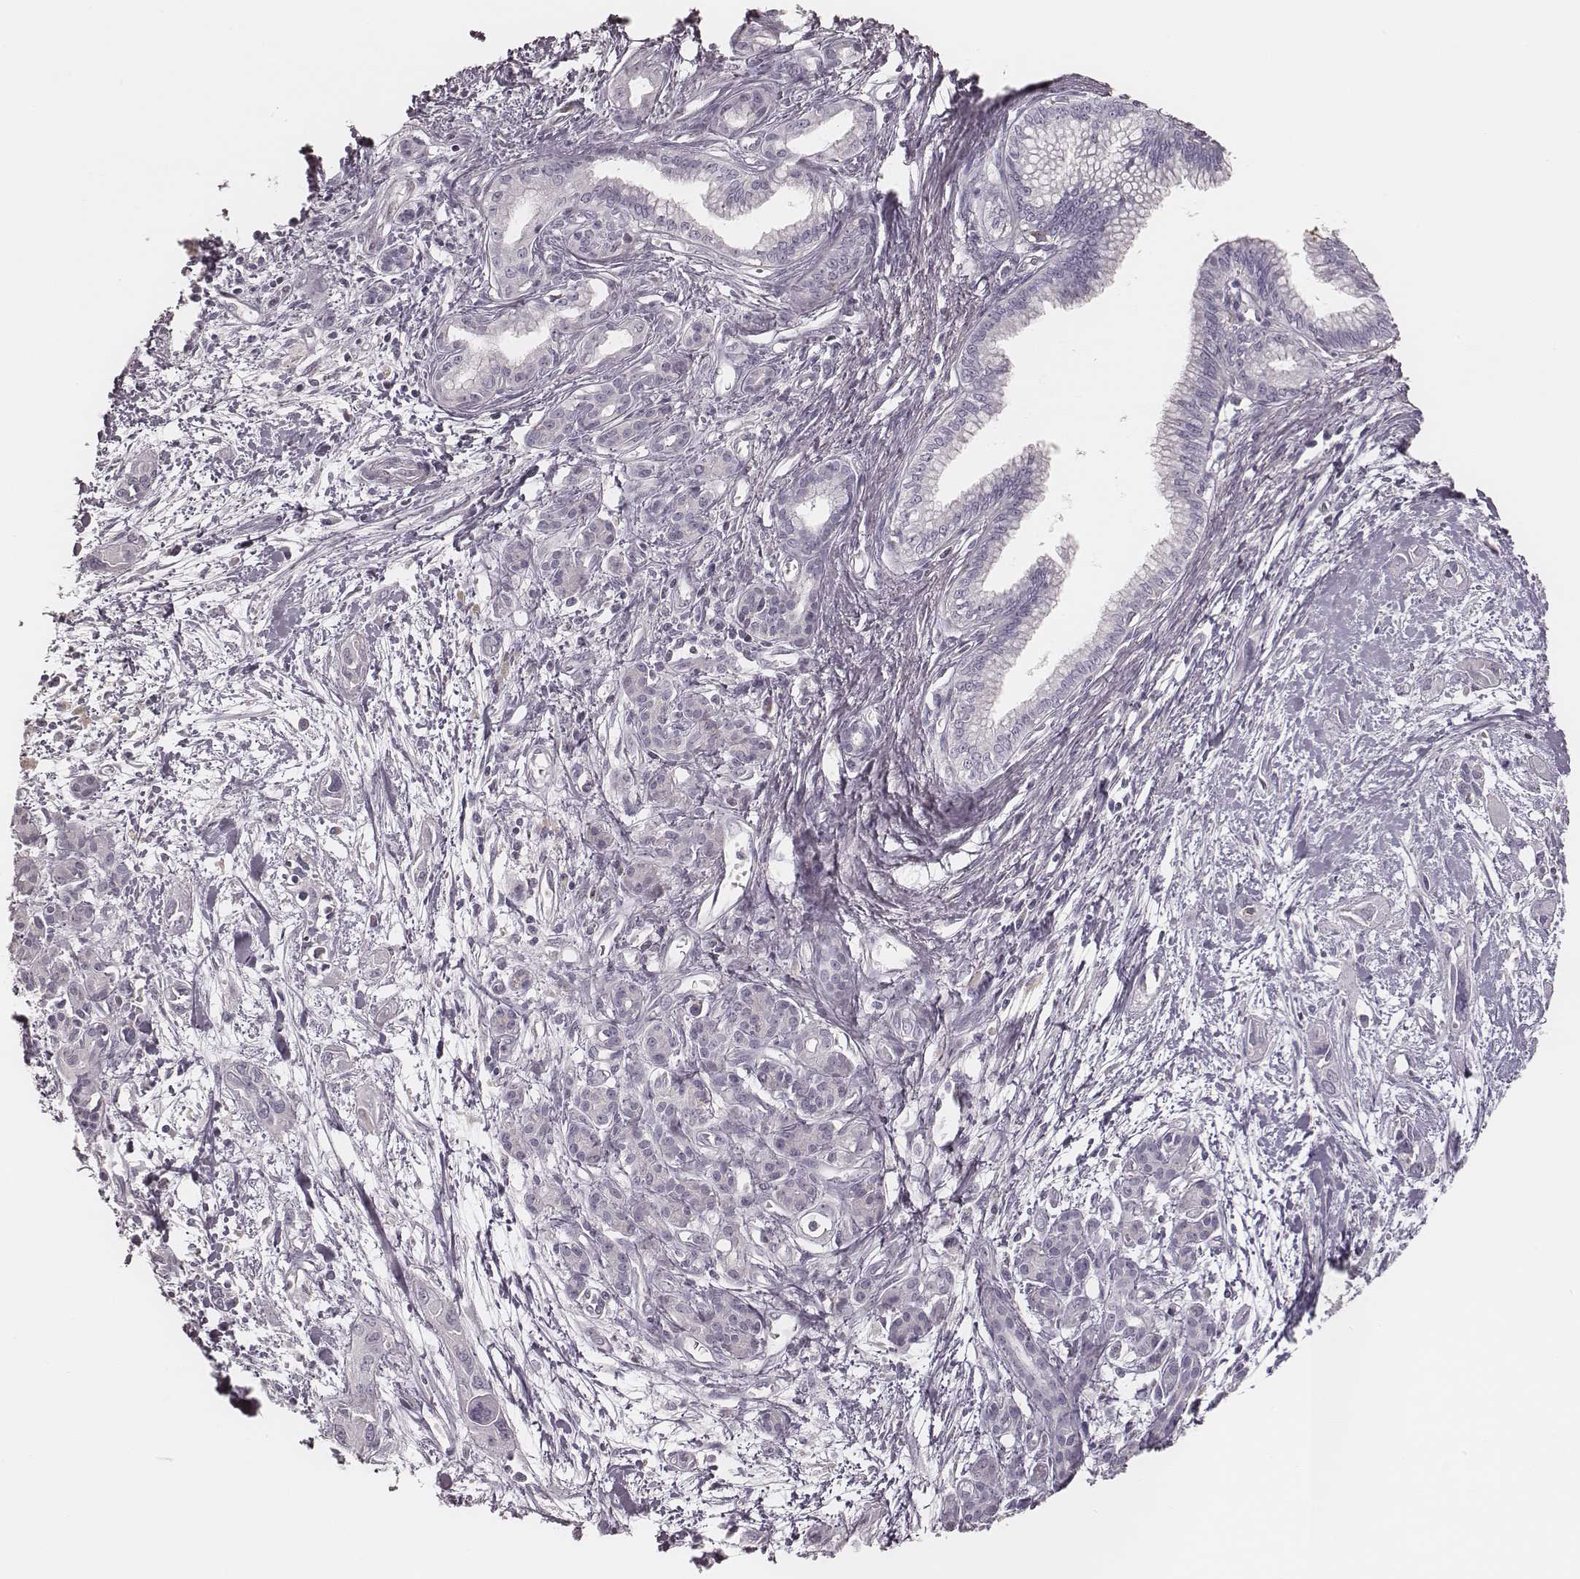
{"staining": {"intensity": "negative", "quantity": "none", "location": "none"}, "tissue": "pancreatic cancer", "cell_type": "Tumor cells", "image_type": "cancer", "snomed": [{"axis": "morphology", "description": "Adenocarcinoma, NOS"}, {"axis": "topography", "description": "Pancreas"}], "caption": "IHC of human adenocarcinoma (pancreatic) exhibits no positivity in tumor cells.", "gene": "MSX1", "patient": {"sex": "female", "age": 55}}